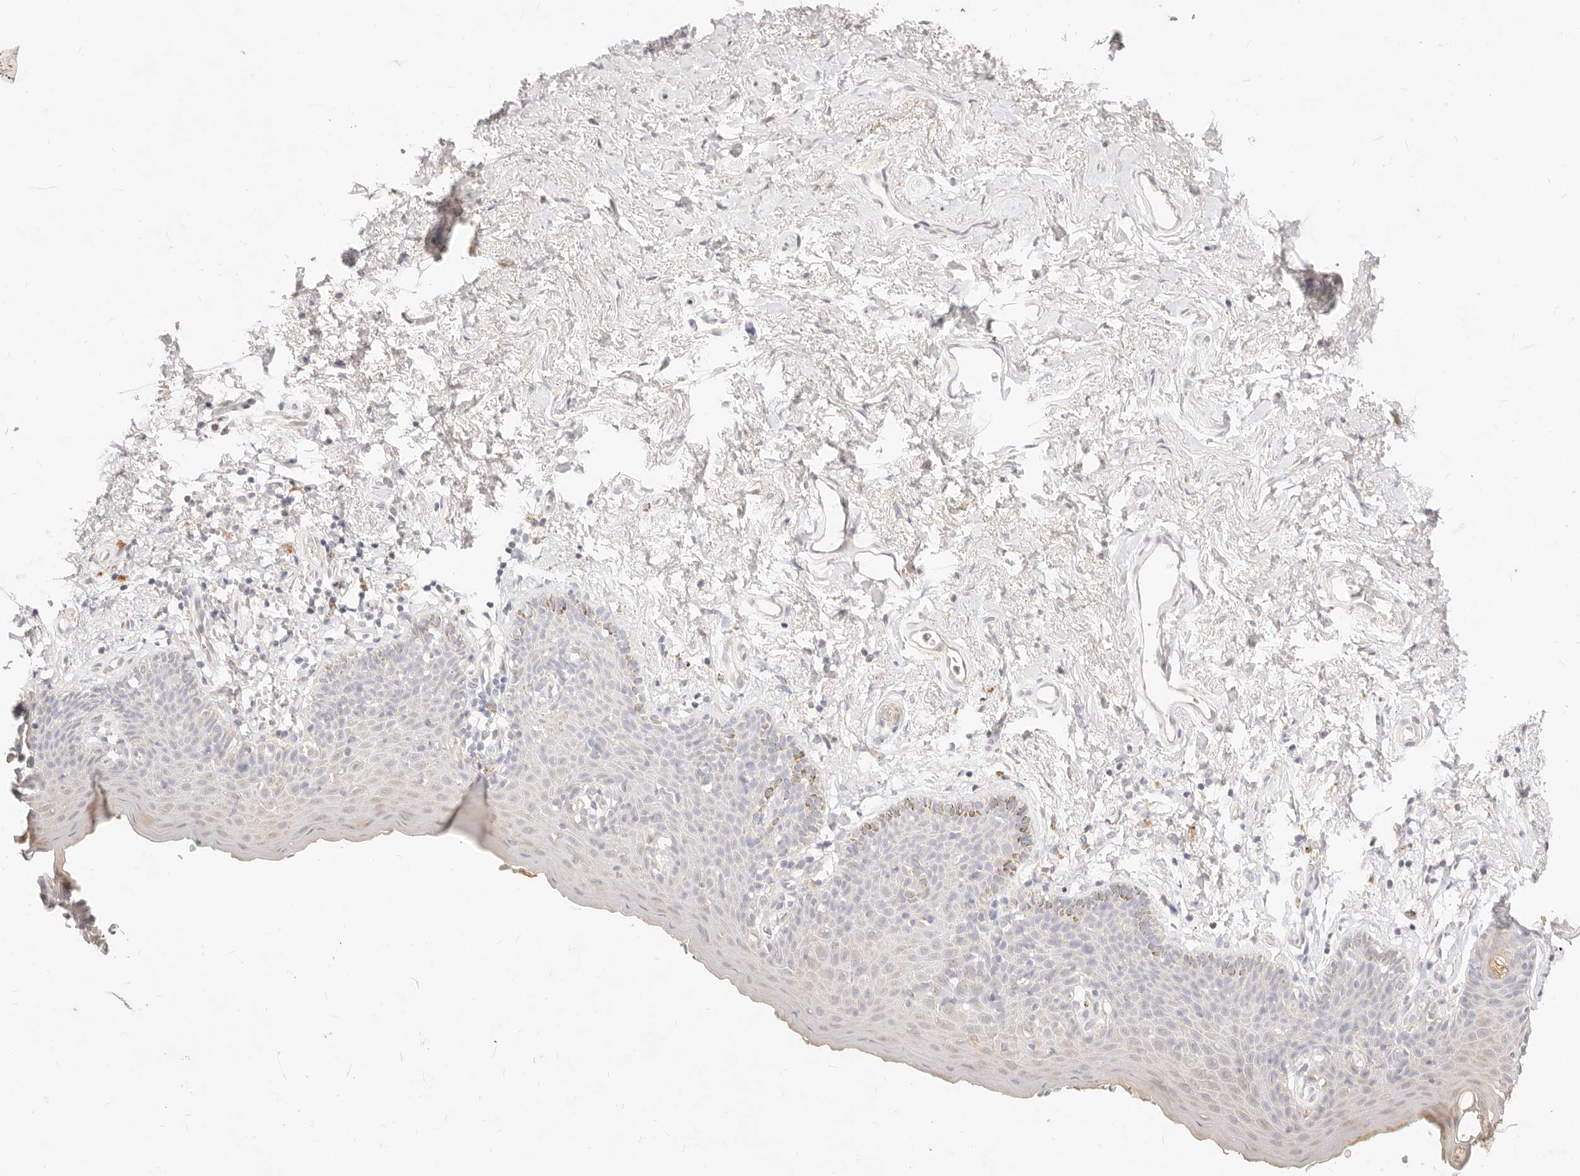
{"staining": {"intensity": "weak", "quantity": "<25%", "location": "cytoplasmic/membranous"}, "tissue": "skin", "cell_type": "Epidermal cells", "image_type": "normal", "snomed": [{"axis": "morphology", "description": "Normal tissue, NOS"}, {"axis": "topography", "description": "Vulva"}], "caption": "Benign skin was stained to show a protein in brown. There is no significant positivity in epidermal cells.", "gene": "ACOX1", "patient": {"sex": "female", "age": 66}}